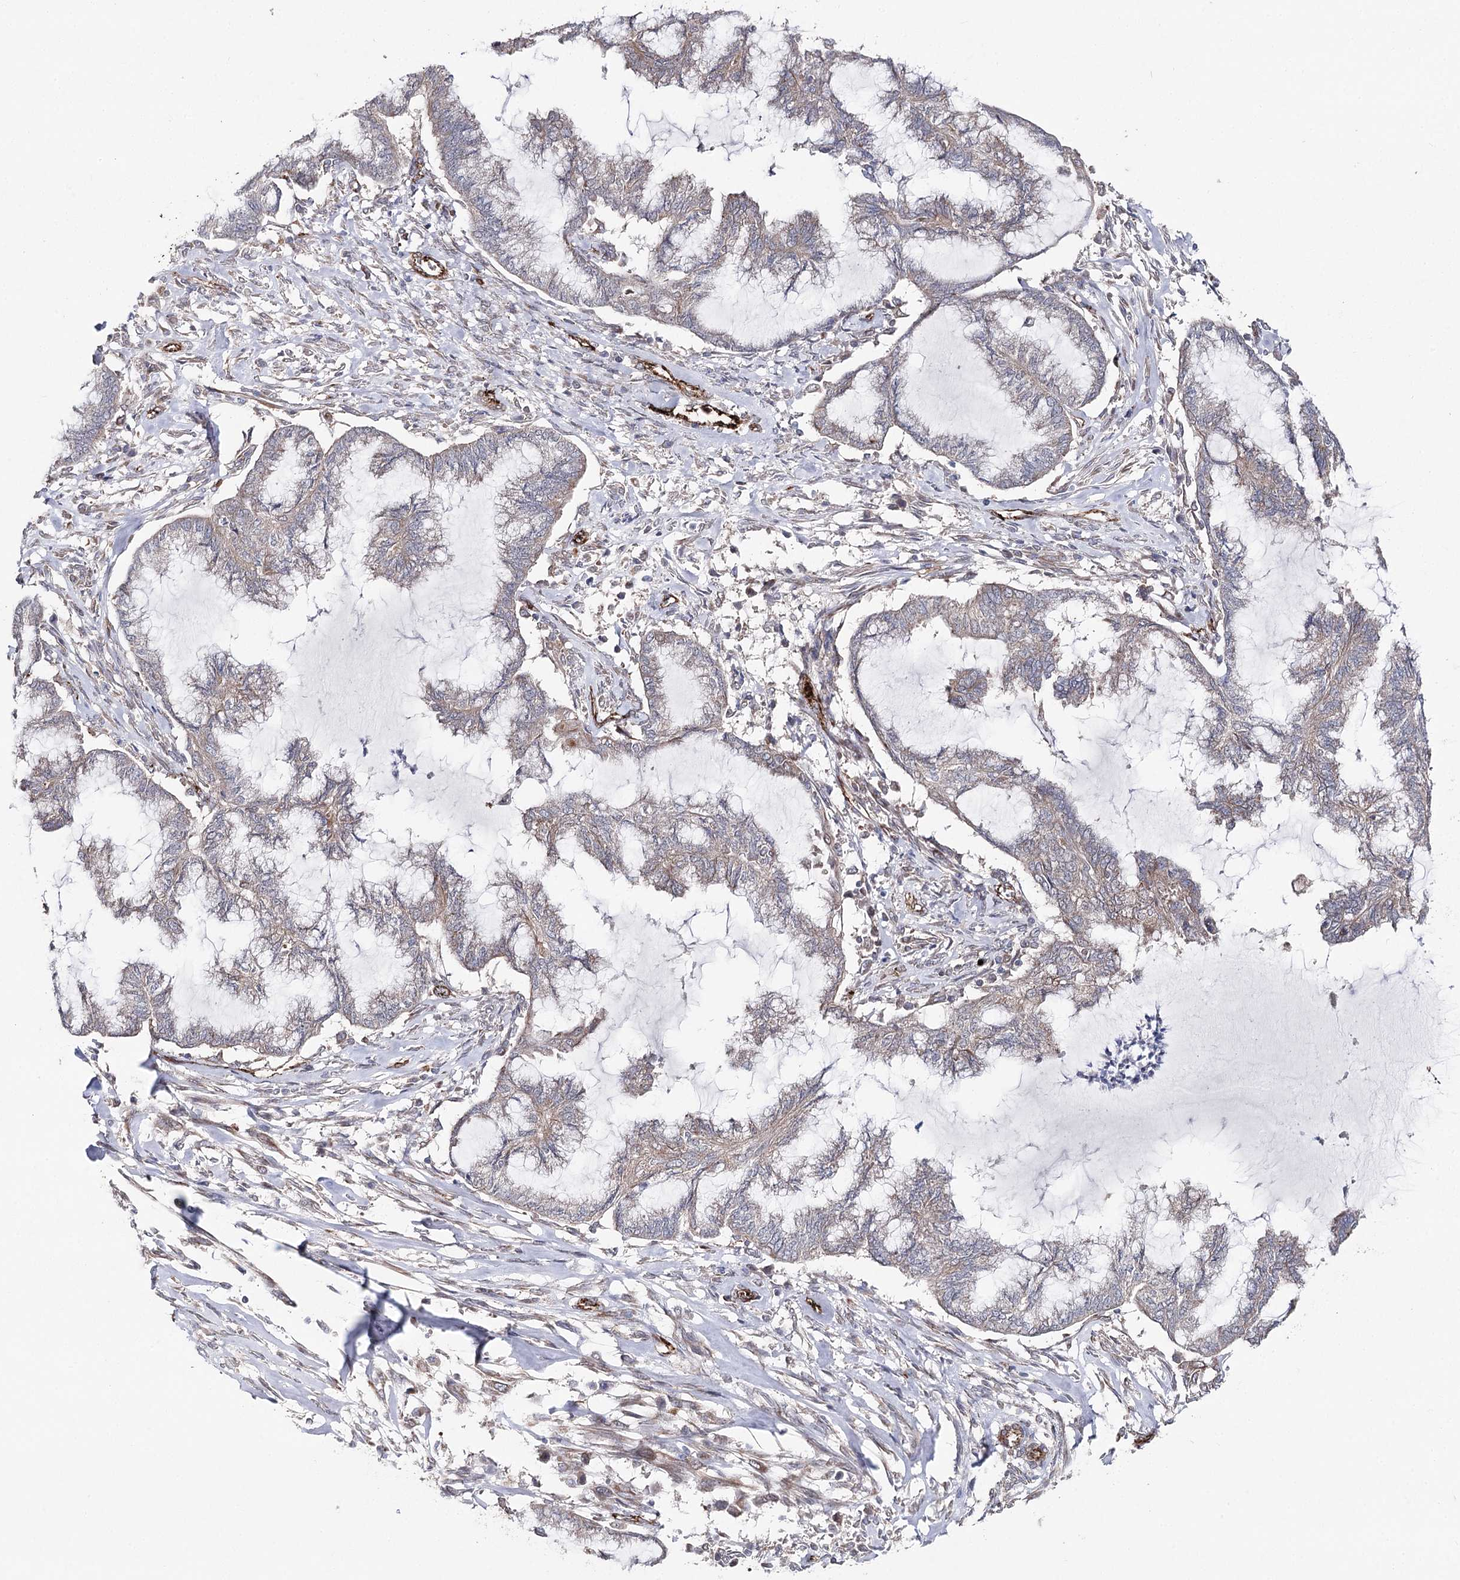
{"staining": {"intensity": "weak", "quantity": "<25%", "location": "cytoplasmic/membranous"}, "tissue": "endometrial cancer", "cell_type": "Tumor cells", "image_type": "cancer", "snomed": [{"axis": "morphology", "description": "Adenocarcinoma, NOS"}, {"axis": "topography", "description": "Endometrium"}], "caption": "Immunohistochemistry (IHC) micrograph of neoplastic tissue: adenocarcinoma (endometrial) stained with DAB (3,3'-diaminobenzidine) reveals no significant protein positivity in tumor cells.", "gene": "MIB1", "patient": {"sex": "female", "age": 86}}